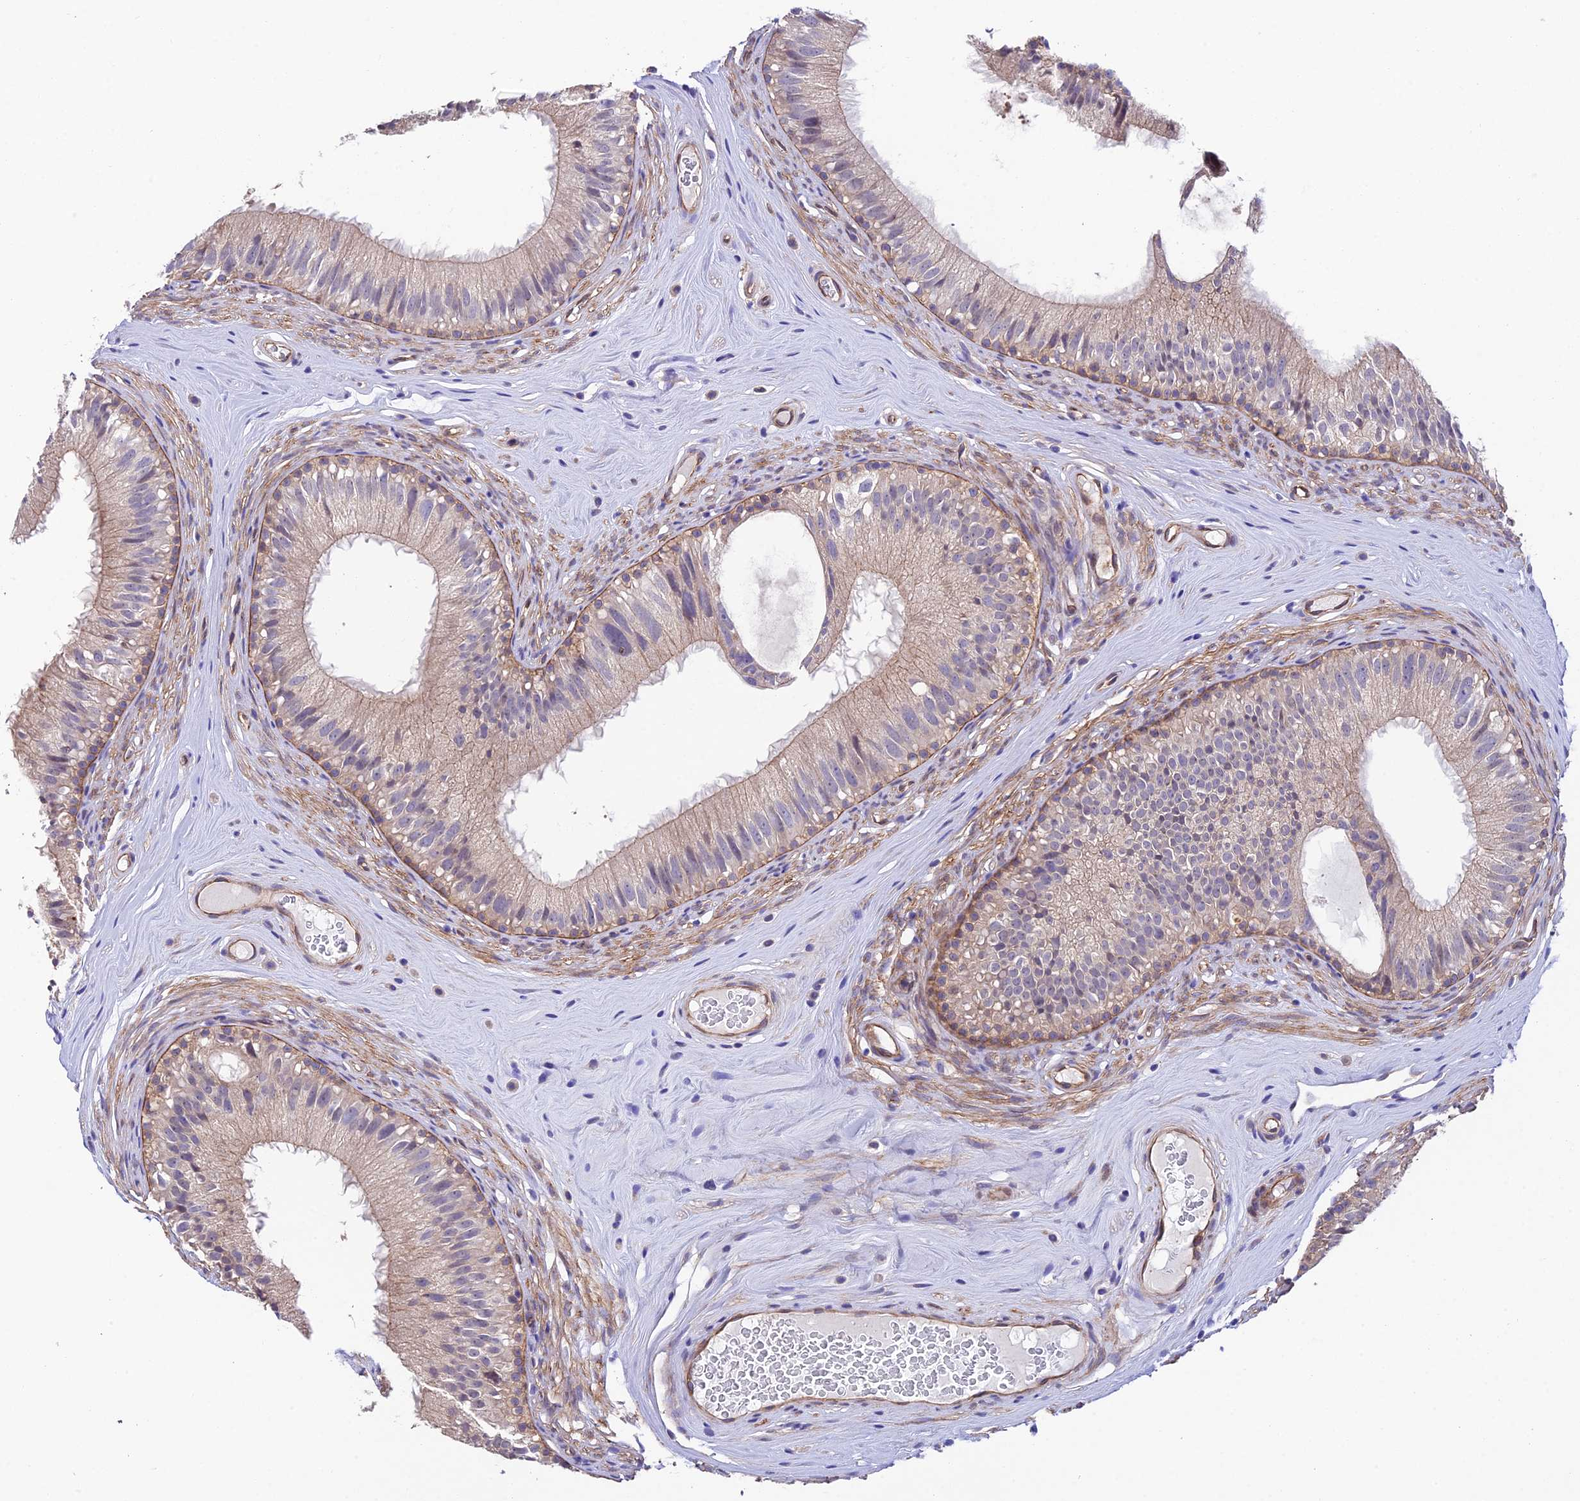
{"staining": {"intensity": "moderate", "quantity": "25%-75%", "location": "cytoplasmic/membranous"}, "tissue": "epididymis", "cell_type": "Glandular cells", "image_type": "normal", "snomed": [{"axis": "morphology", "description": "Normal tissue, NOS"}, {"axis": "topography", "description": "Epididymis"}], "caption": "Benign epididymis reveals moderate cytoplasmic/membranous positivity in approximately 25%-75% of glandular cells, visualized by immunohistochemistry.", "gene": "QRFP", "patient": {"sex": "male", "age": 45}}